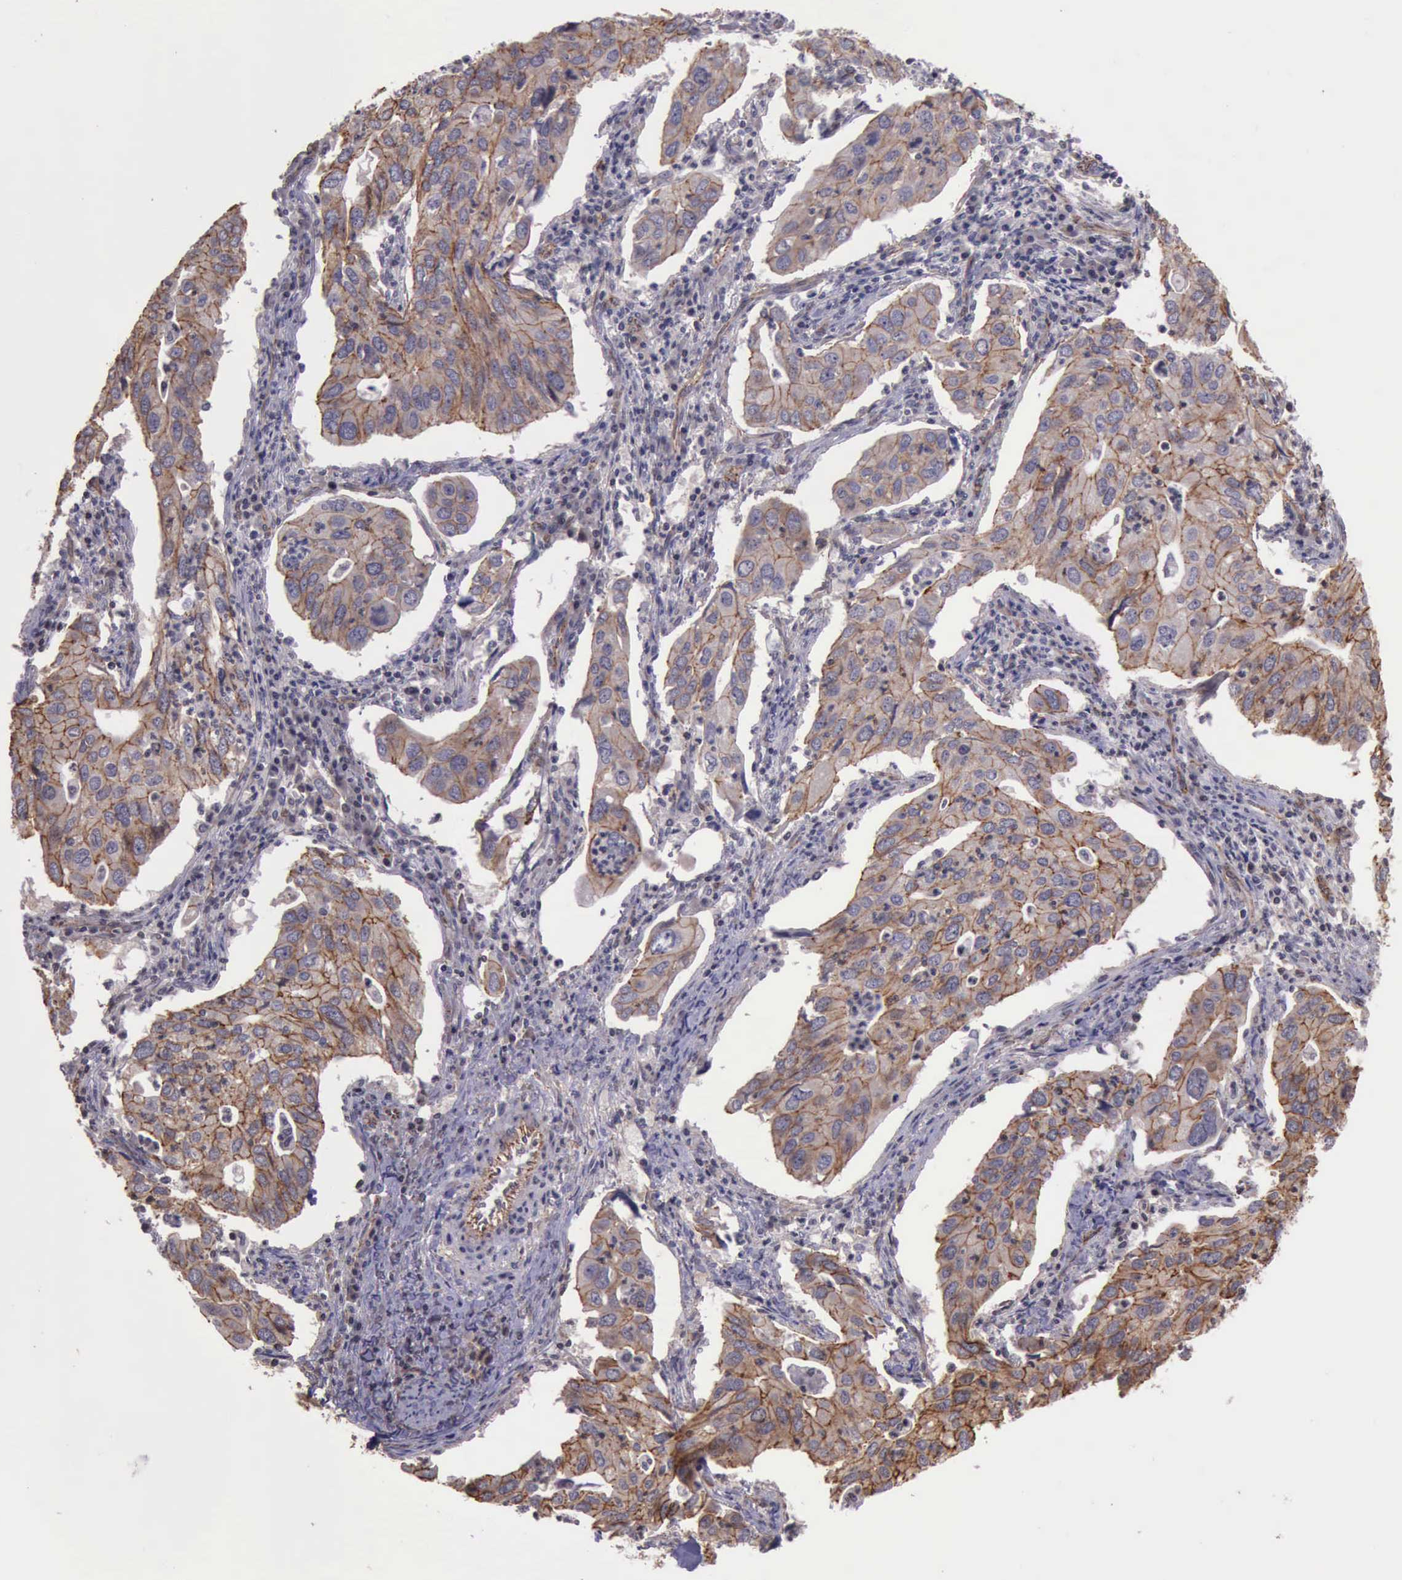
{"staining": {"intensity": "moderate", "quantity": ">75%", "location": "cytoplasmic/membranous"}, "tissue": "lung cancer", "cell_type": "Tumor cells", "image_type": "cancer", "snomed": [{"axis": "morphology", "description": "Adenocarcinoma, NOS"}, {"axis": "topography", "description": "Lung"}], "caption": "Protein expression analysis of lung cancer (adenocarcinoma) reveals moderate cytoplasmic/membranous staining in approximately >75% of tumor cells.", "gene": "CTNNB1", "patient": {"sex": "male", "age": 48}}